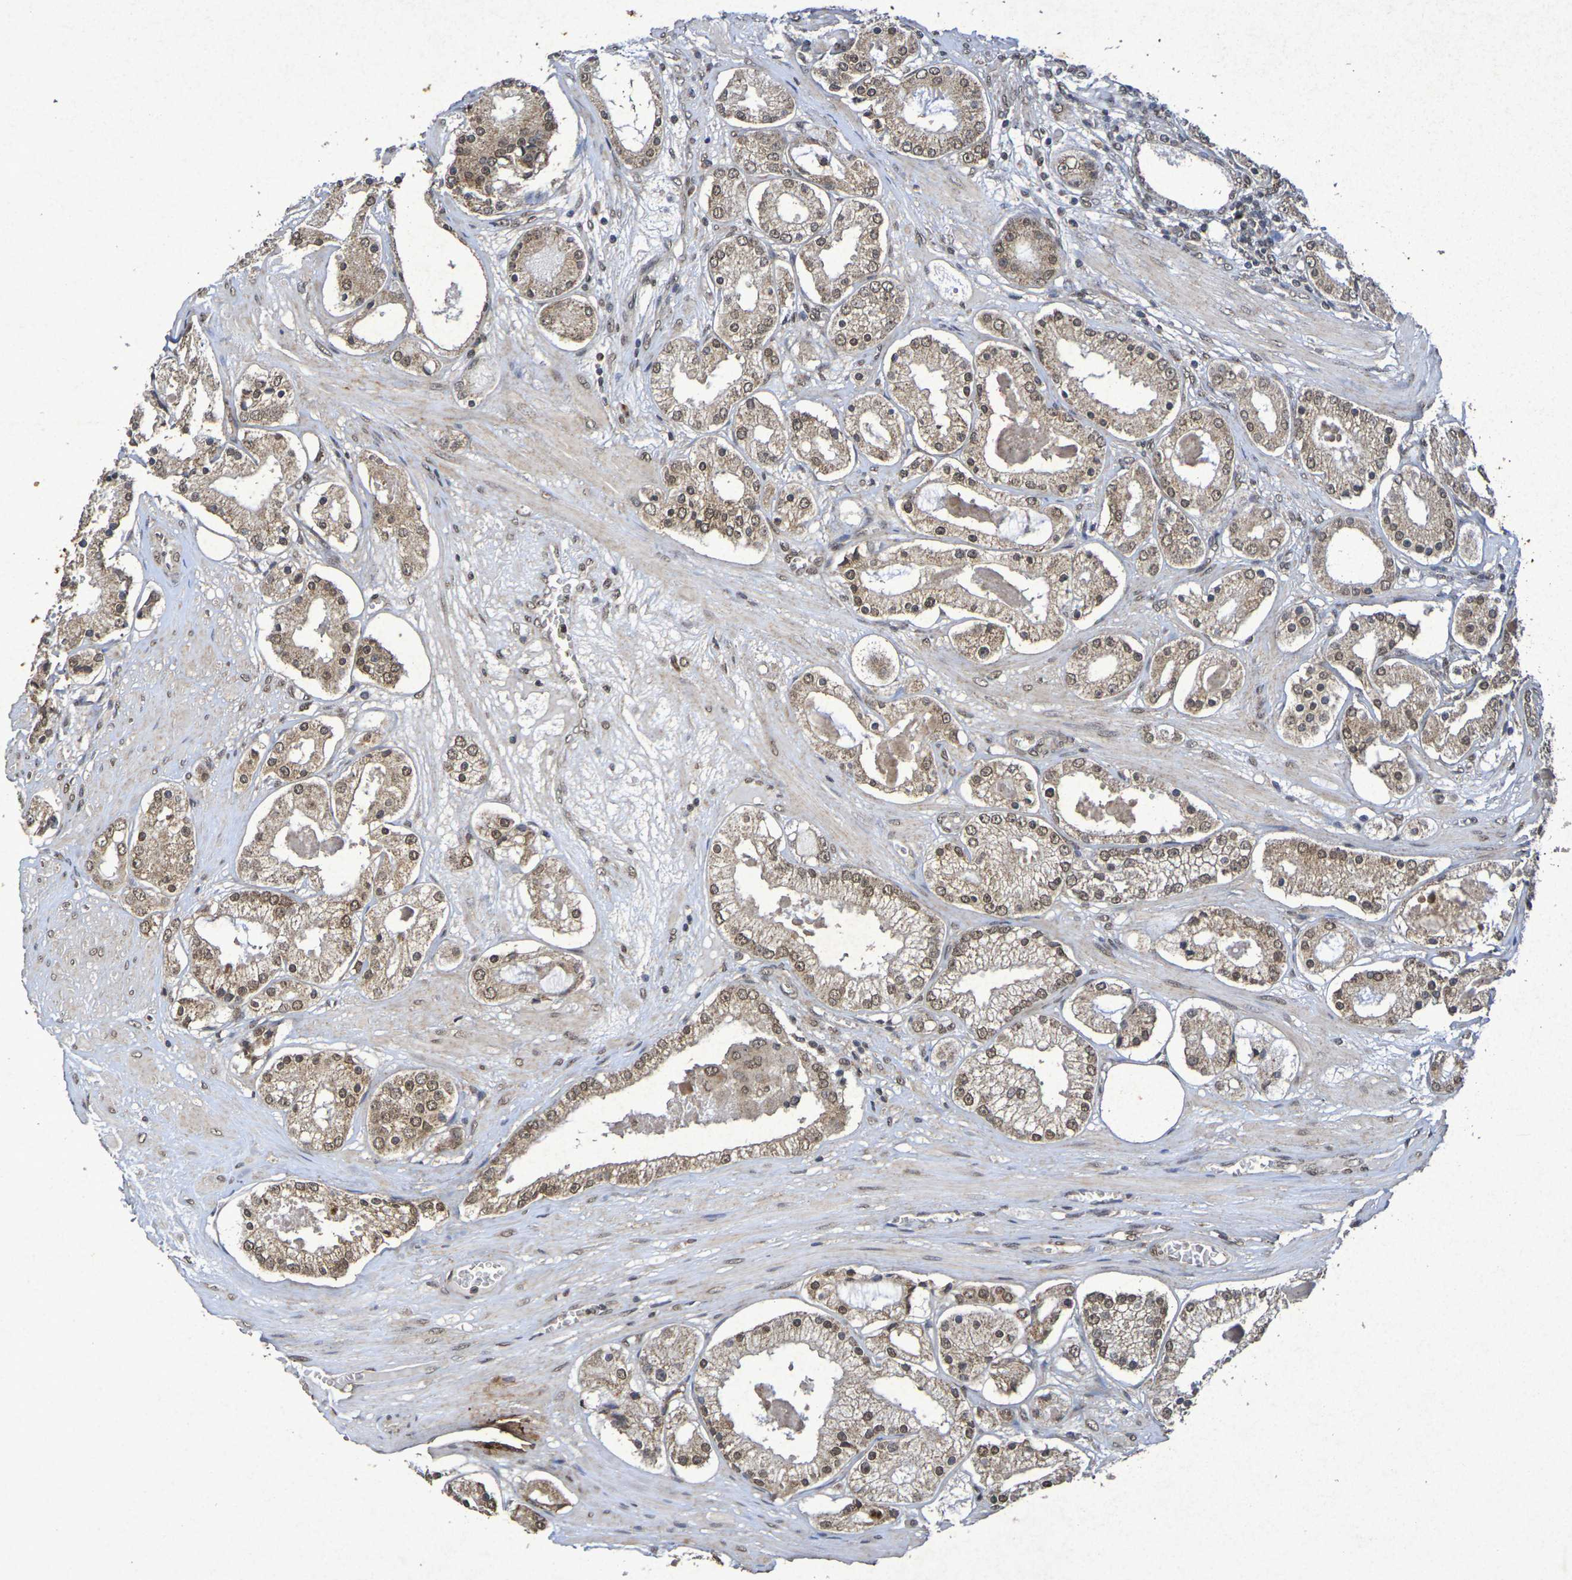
{"staining": {"intensity": "moderate", "quantity": ">75%", "location": "cytoplasmic/membranous,nuclear"}, "tissue": "prostate cancer", "cell_type": "Tumor cells", "image_type": "cancer", "snomed": [{"axis": "morphology", "description": "Adenocarcinoma, High grade"}, {"axis": "topography", "description": "Prostate"}], "caption": "Prostate cancer (high-grade adenocarcinoma) was stained to show a protein in brown. There is medium levels of moderate cytoplasmic/membranous and nuclear expression in approximately >75% of tumor cells.", "gene": "GUCY1A2", "patient": {"sex": "male", "age": 66}}